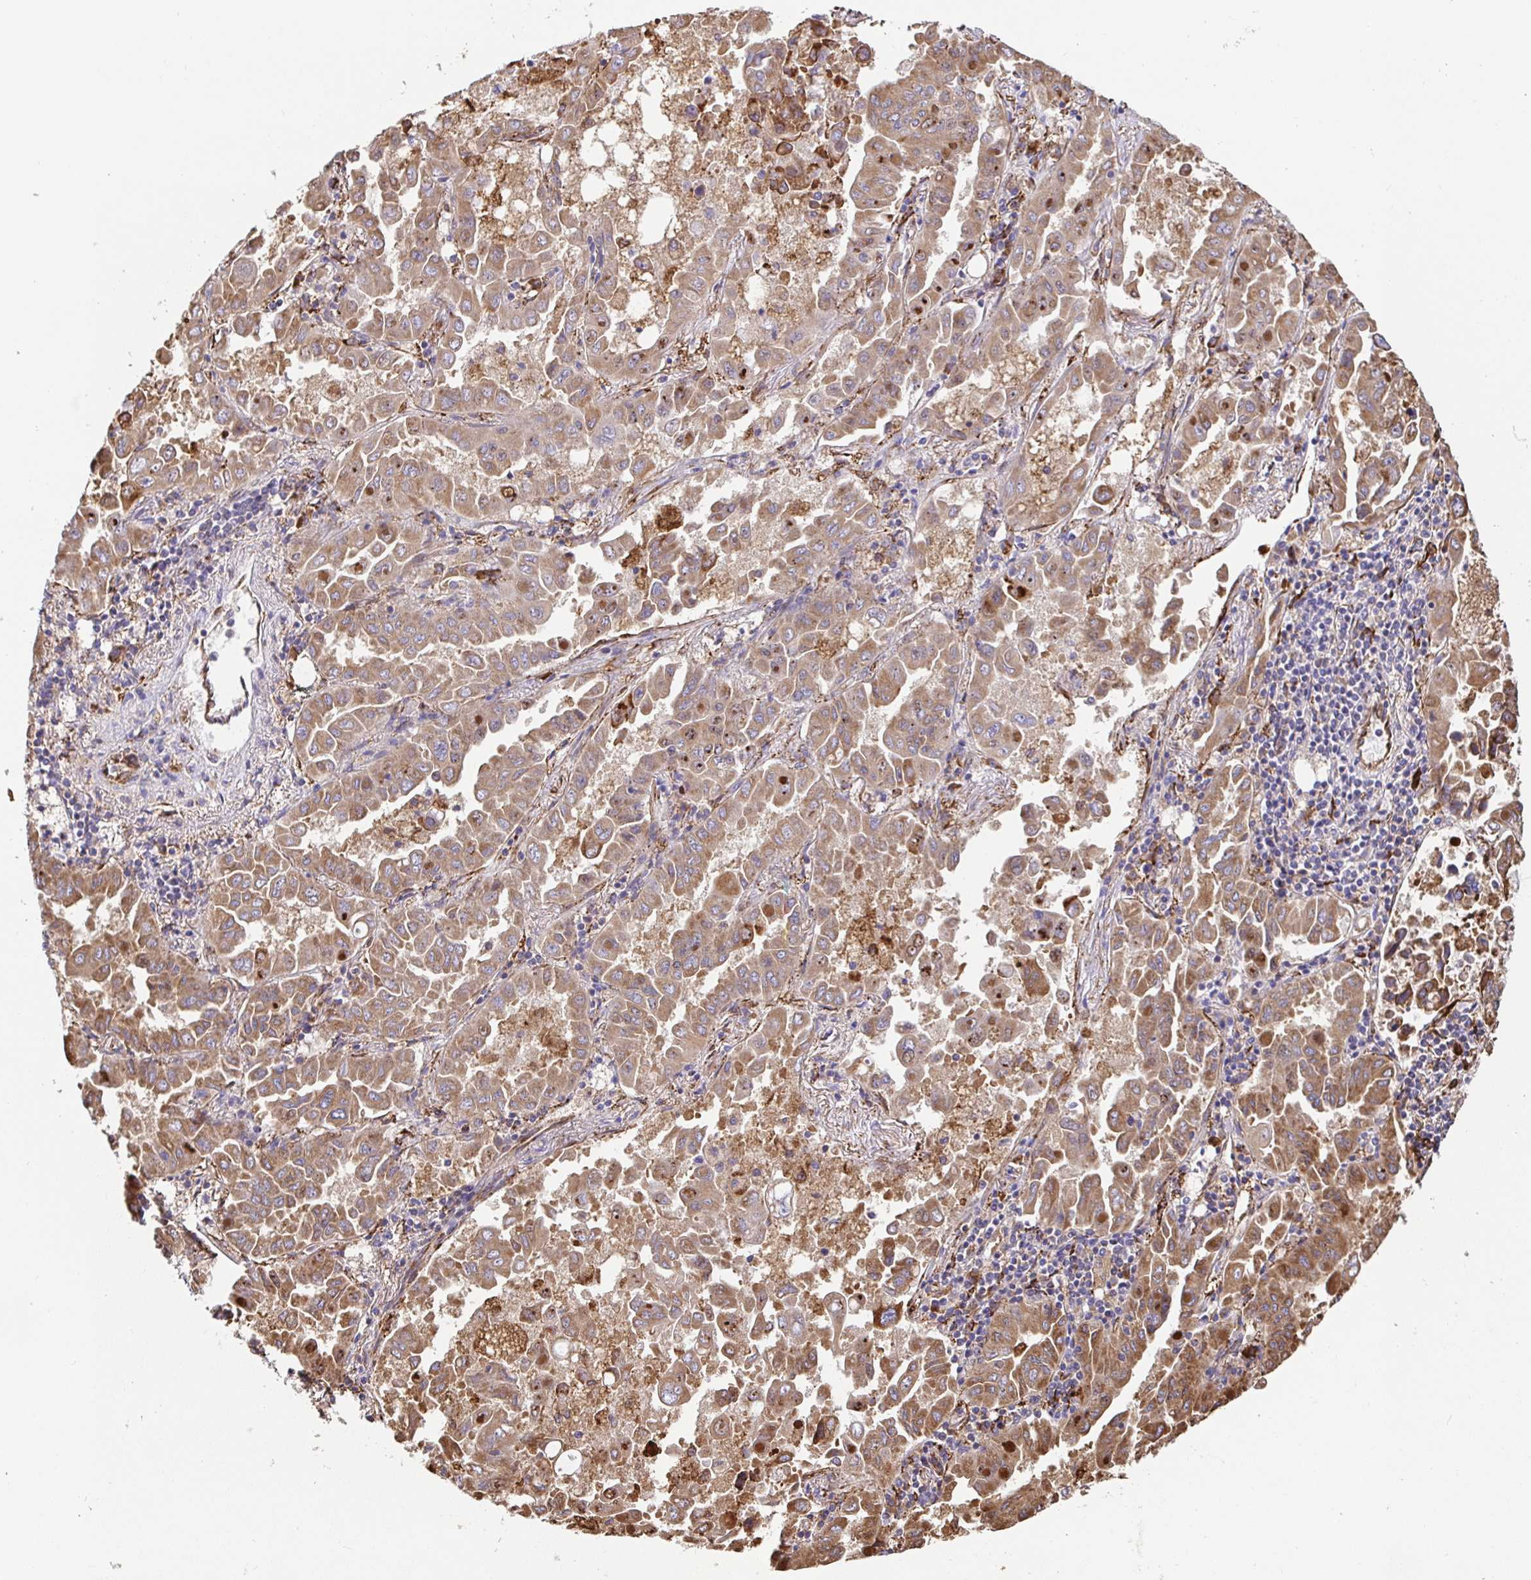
{"staining": {"intensity": "moderate", "quantity": ">75%", "location": "cytoplasmic/membranous"}, "tissue": "lung cancer", "cell_type": "Tumor cells", "image_type": "cancer", "snomed": [{"axis": "morphology", "description": "Adenocarcinoma, NOS"}, {"axis": "topography", "description": "Lung"}], "caption": "Immunohistochemistry (IHC) (DAB) staining of human lung cancer displays moderate cytoplasmic/membranous protein positivity in approximately >75% of tumor cells.", "gene": "MAOA", "patient": {"sex": "male", "age": 64}}